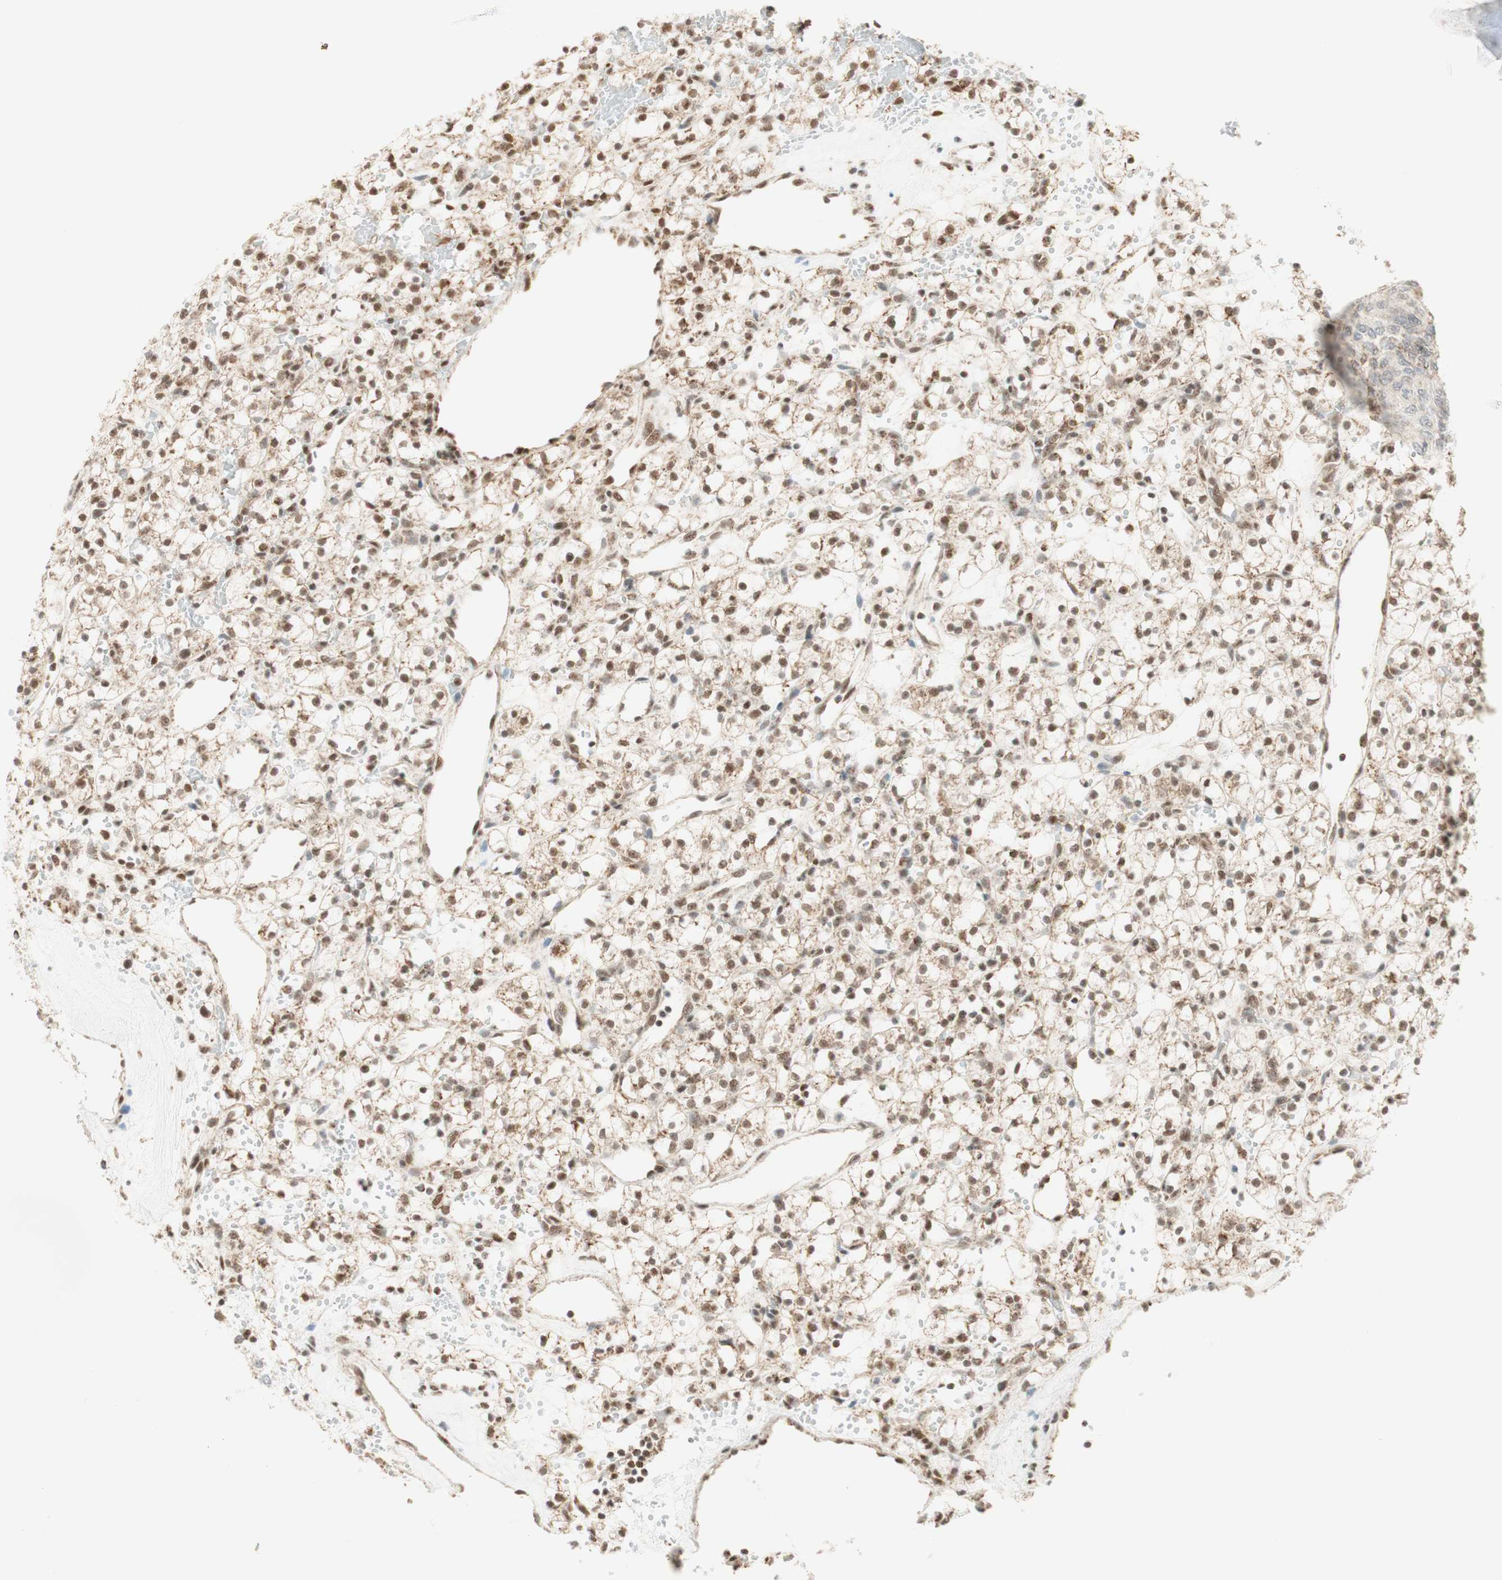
{"staining": {"intensity": "moderate", "quantity": ">75%", "location": "nuclear"}, "tissue": "renal cancer", "cell_type": "Tumor cells", "image_type": "cancer", "snomed": [{"axis": "morphology", "description": "Adenocarcinoma, NOS"}, {"axis": "topography", "description": "Kidney"}], "caption": "Adenocarcinoma (renal) stained for a protein (brown) exhibits moderate nuclear positive expression in approximately >75% of tumor cells.", "gene": "ZNF782", "patient": {"sex": "female", "age": 60}}